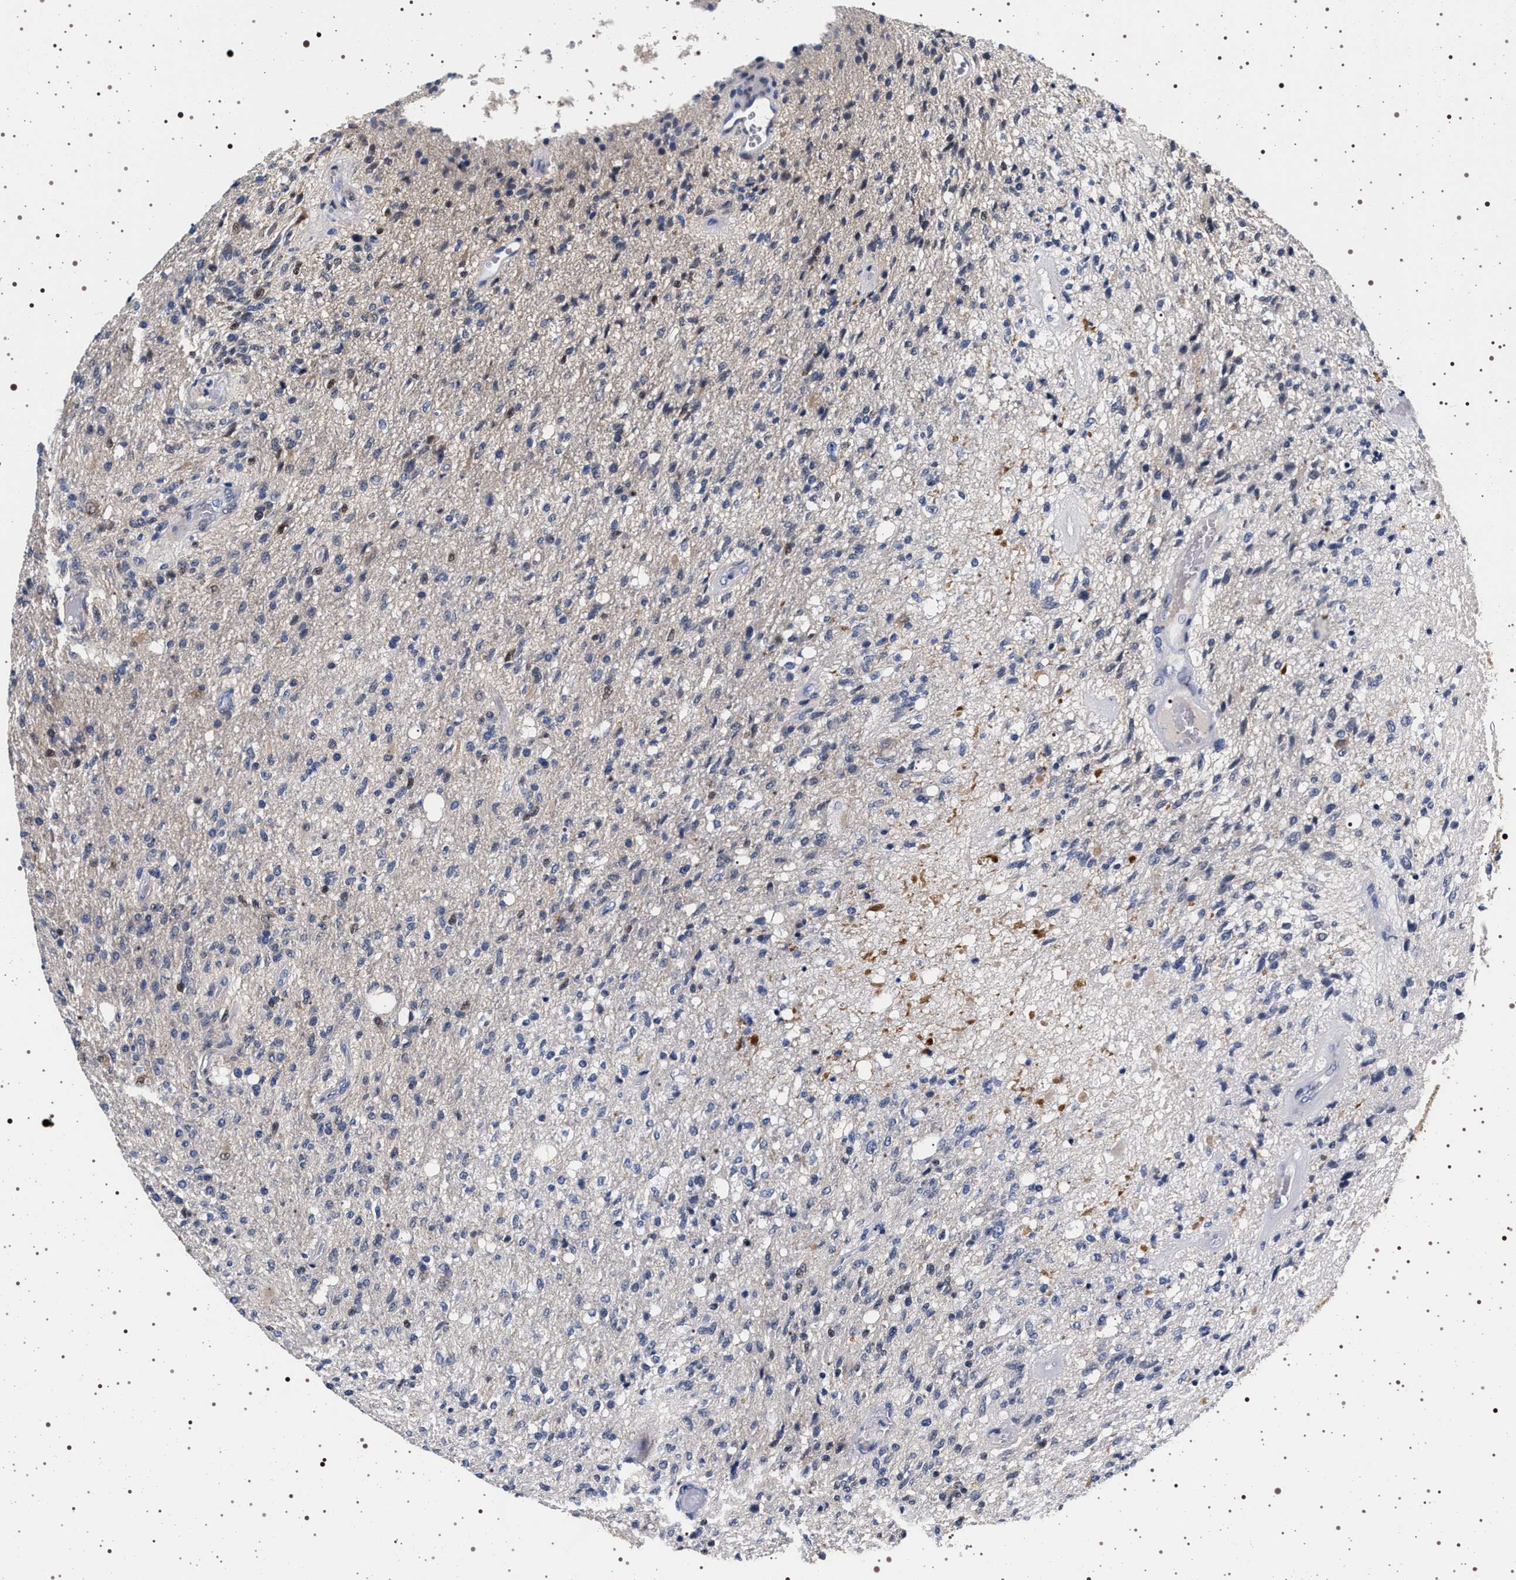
{"staining": {"intensity": "negative", "quantity": "none", "location": "none"}, "tissue": "glioma", "cell_type": "Tumor cells", "image_type": "cancer", "snomed": [{"axis": "morphology", "description": "Normal tissue, NOS"}, {"axis": "morphology", "description": "Glioma, malignant, High grade"}, {"axis": "topography", "description": "Cerebral cortex"}], "caption": "Glioma was stained to show a protein in brown. There is no significant expression in tumor cells. (Stains: DAB IHC with hematoxylin counter stain, Microscopy: brightfield microscopy at high magnification).", "gene": "MAPK10", "patient": {"sex": "male", "age": 77}}